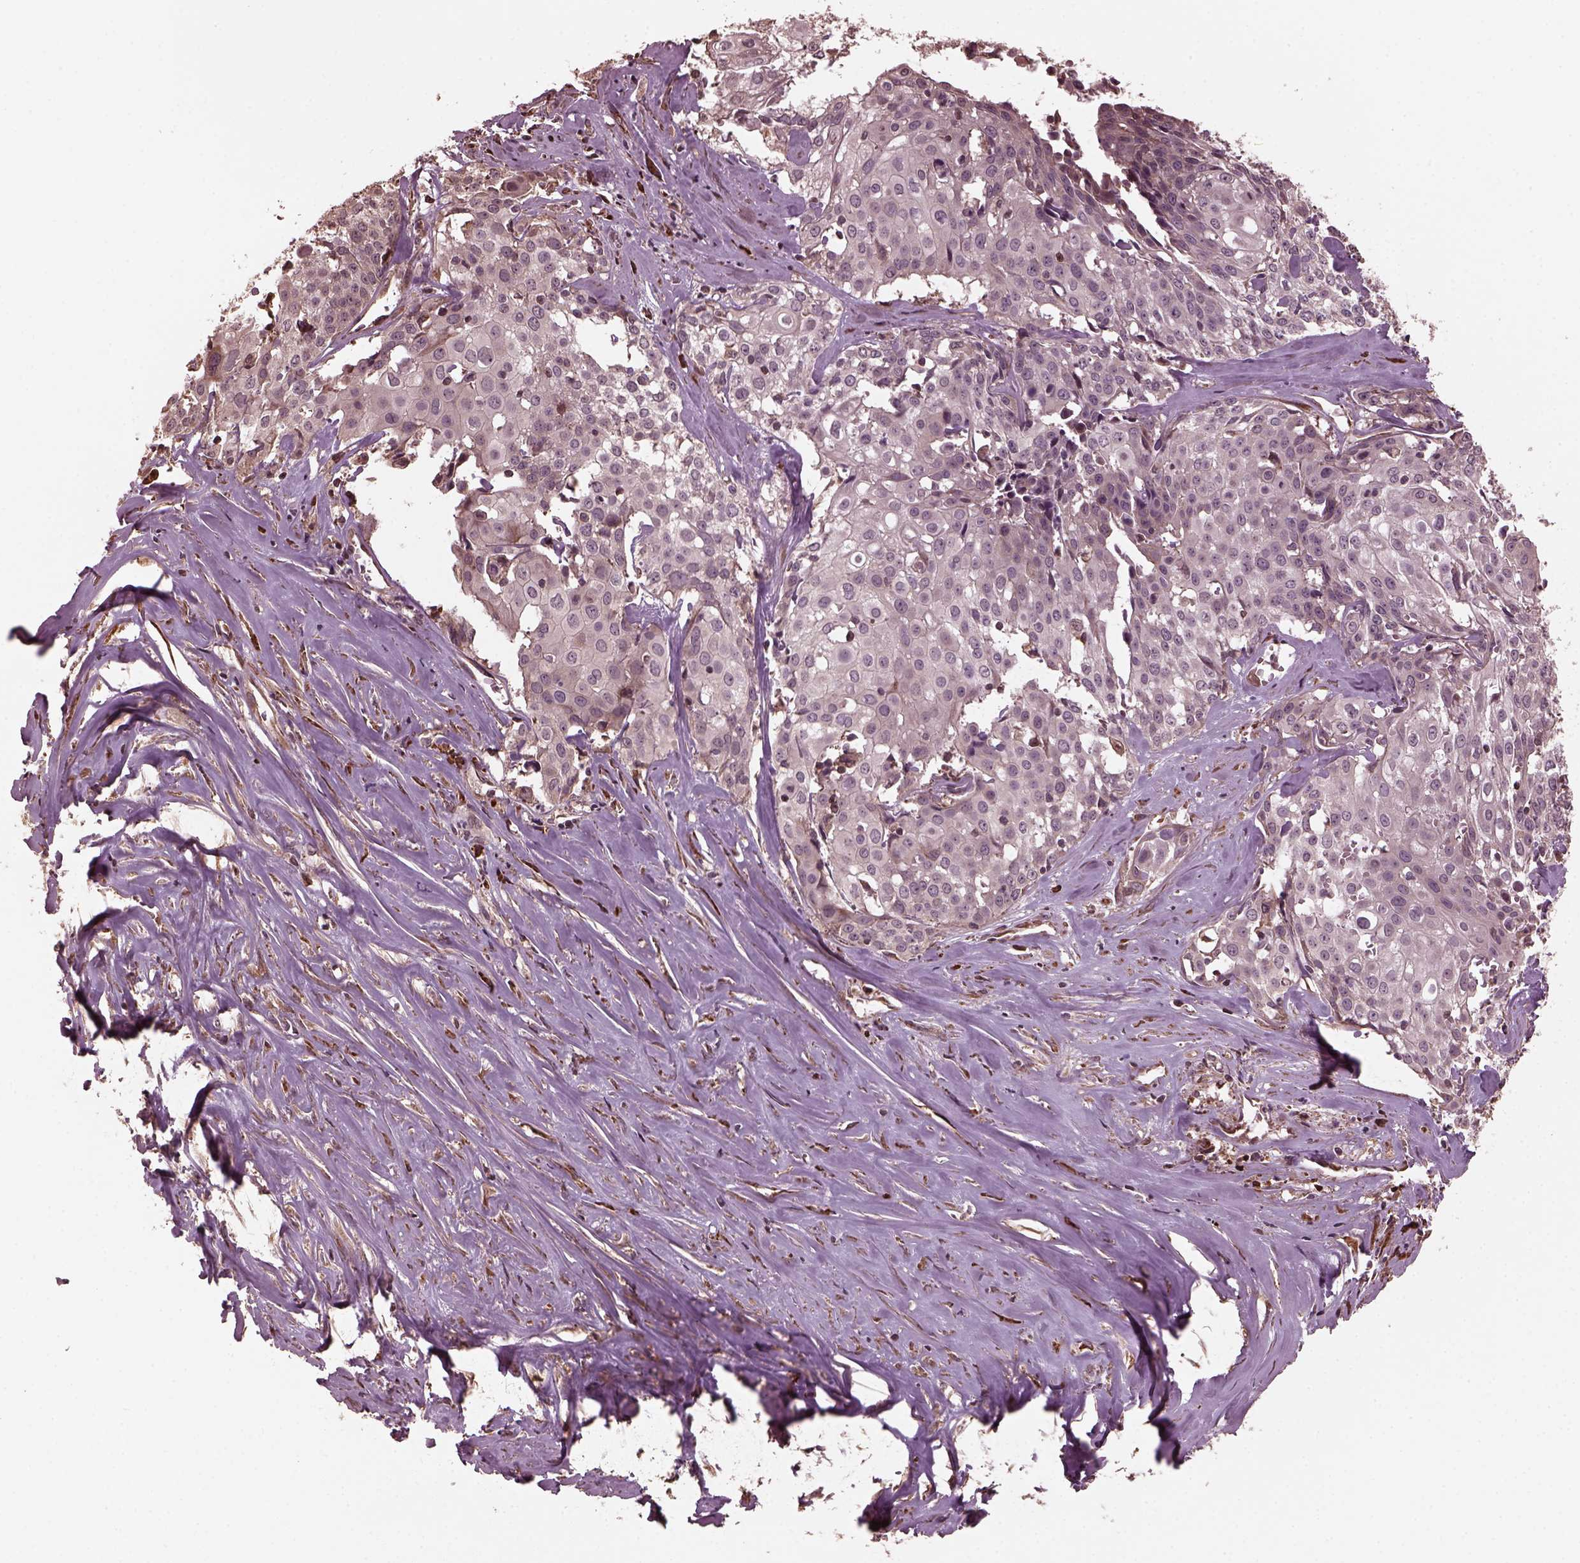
{"staining": {"intensity": "negative", "quantity": "none", "location": "none"}, "tissue": "cervical cancer", "cell_type": "Tumor cells", "image_type": "cancer", "snomed": [{"axis": "morphology", "description": "Squamous cell carcinoma, NOS"}, {"axis": "topography", "description": "Cervix"}], "caption": "Tumor cells are negative for brown protein staining in squamous cell carcinoma (cervical).", "gene": "ZNF292", "patient": {"sex": "female", "age": 39}}